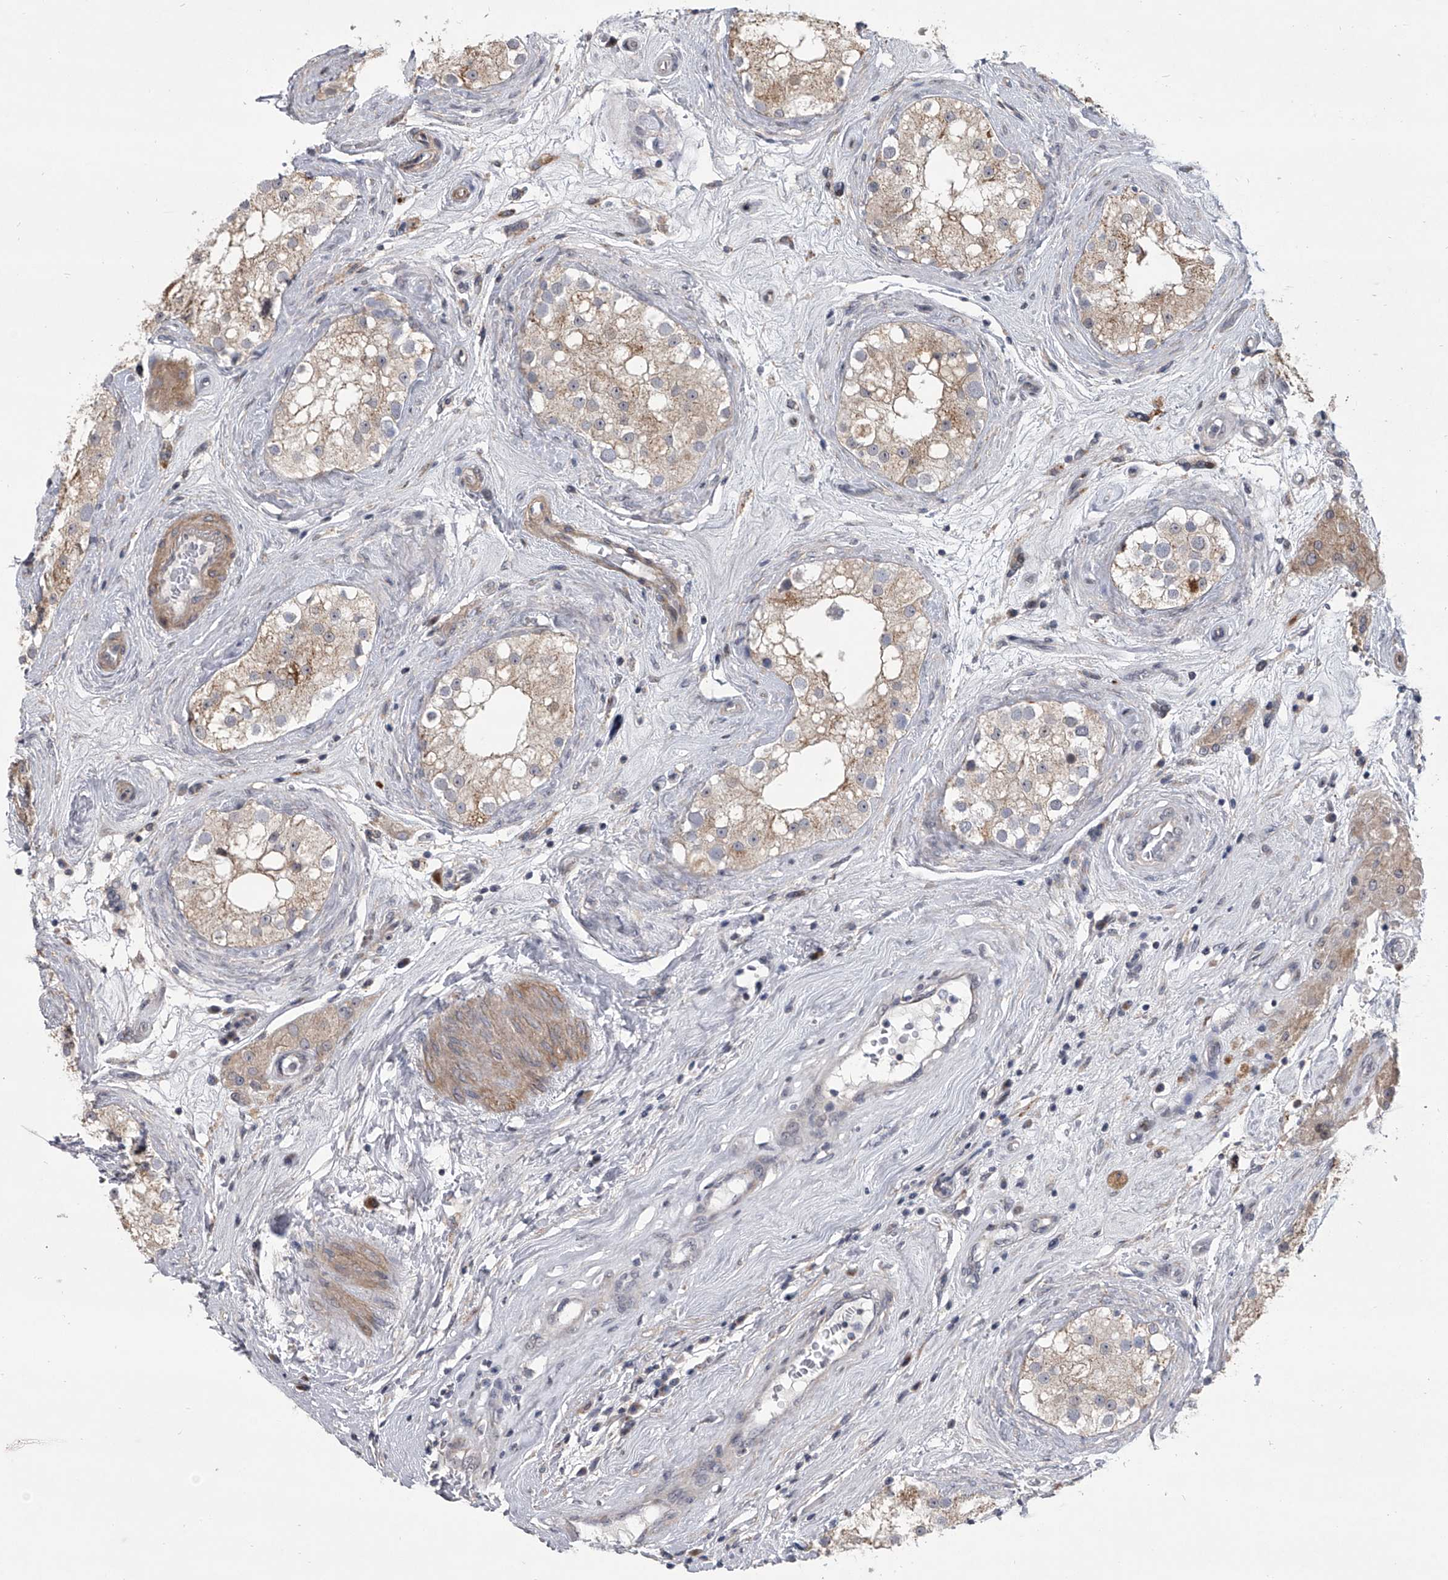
{"staining": {"intensity": "weak", "quantity": "25%-75%", "location": "cytoplasmic/membranous"}, "tissue": "testis", "cell_type": "Cells in seminiferous ducts", "image_type": "normal", "snomed": [{"axis": "morphology", "description": "Normal tissue, NOS"}, {"axis": "topography", "description": "Testis"}], "caption": "Immunohistochemistry (DAB (3,3'-diaminobenzidine)) staining of unremarkable human testis shows weak cytoplasmic/membranous protein expression in about 25%-75% of cells in seminiferous ducts.", "gene": "HEATR6", "patient": {"sex": "male", "age": 84}}